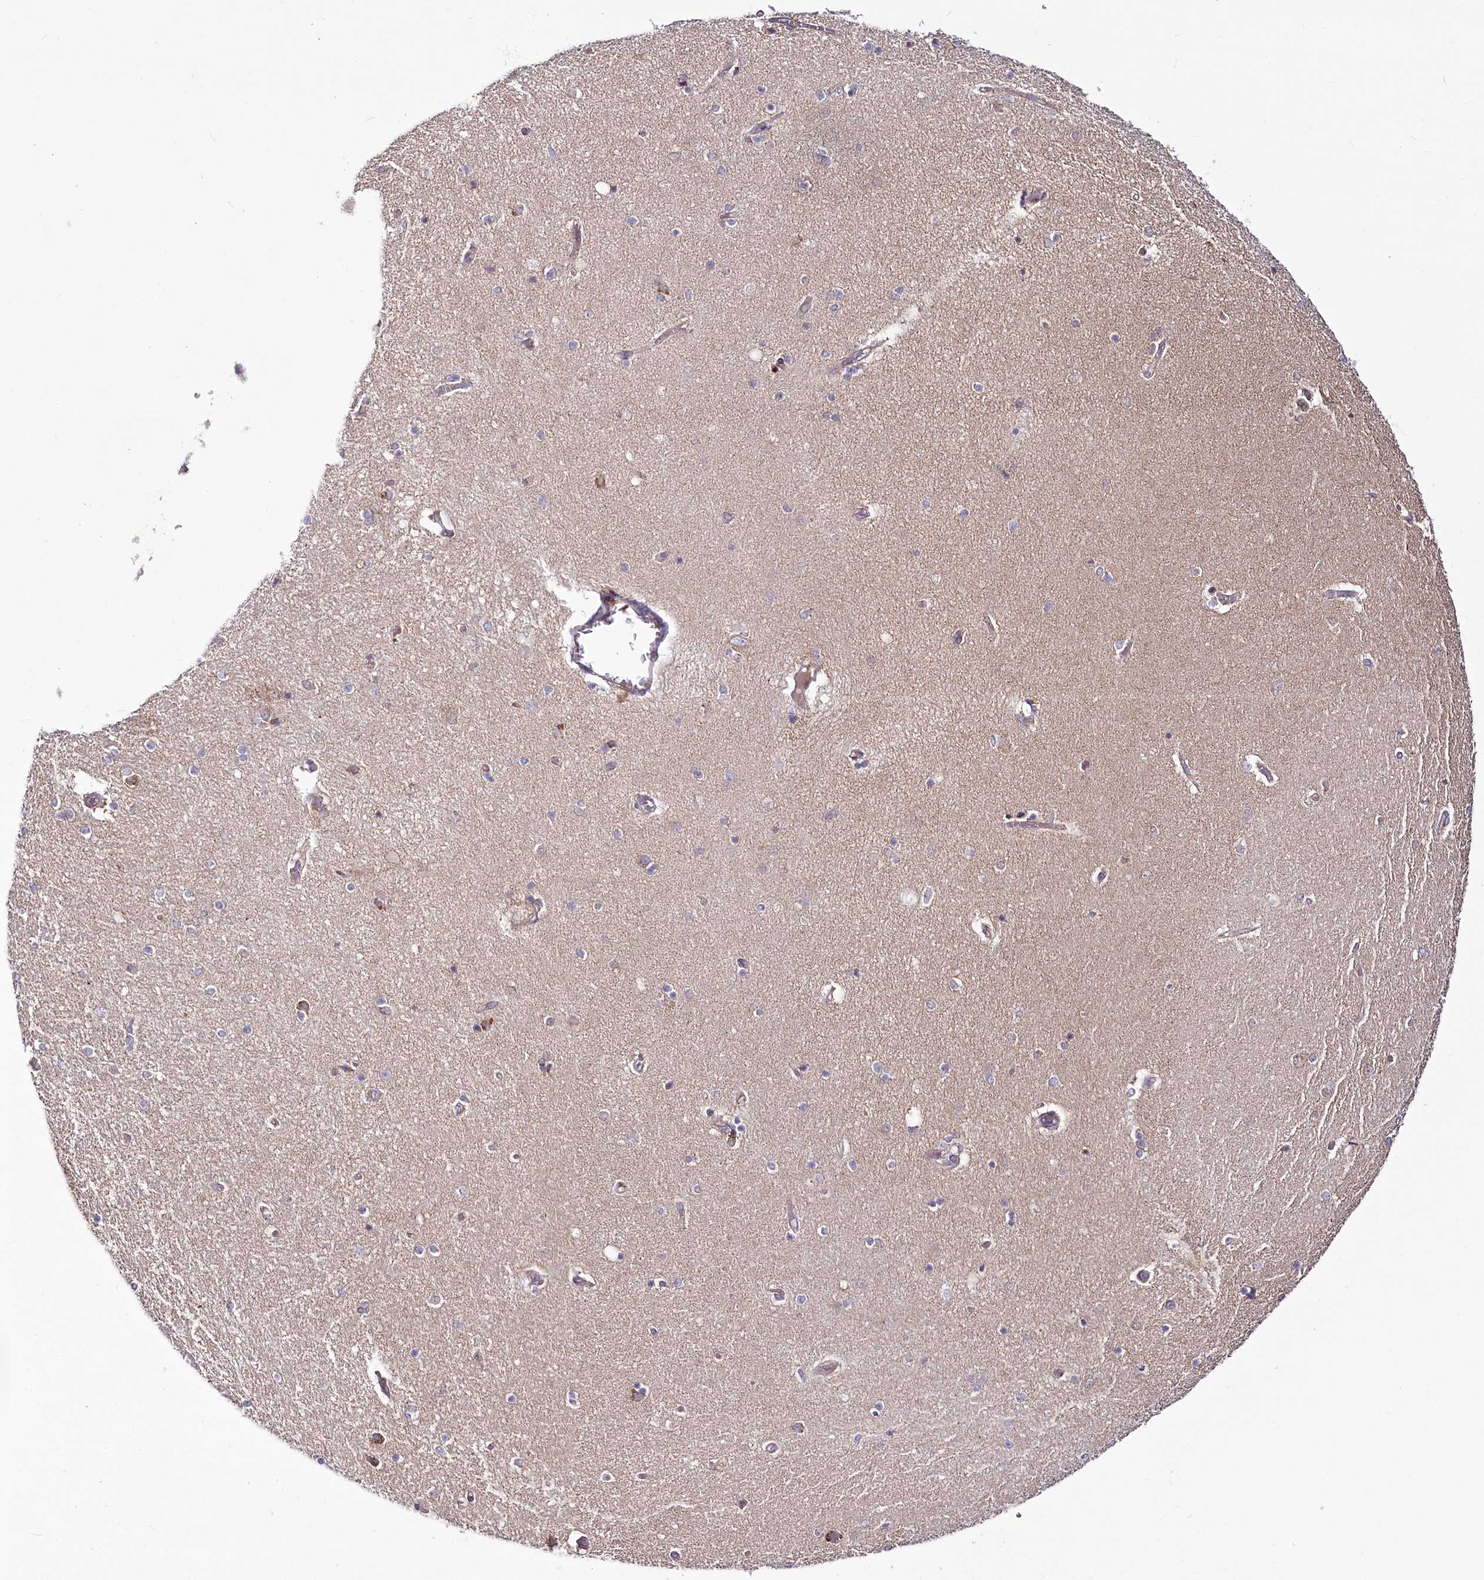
{"staining": {"intensity": "negative", "quantity": "none", "location": "none"}, "tissue": "hippocampus", "cell_type": "Glial cells", "image_type": "normal", "snomed": [{"axis": "morphology", "description": "Normal tissue, NOS"}, {"axis": "topography", "description": "Hippocampus"}], "caption": "High magnification brightfield microscopy of normal hippocampus stained with DAB (brown) and counterstained with hematoxylin (blue): glial cells show no significant positivity. (DAB immunohistochemistry (IHC), high magnification).", "gene": "POGLUT1", "patient": {"sex": "female", "age": 54}}